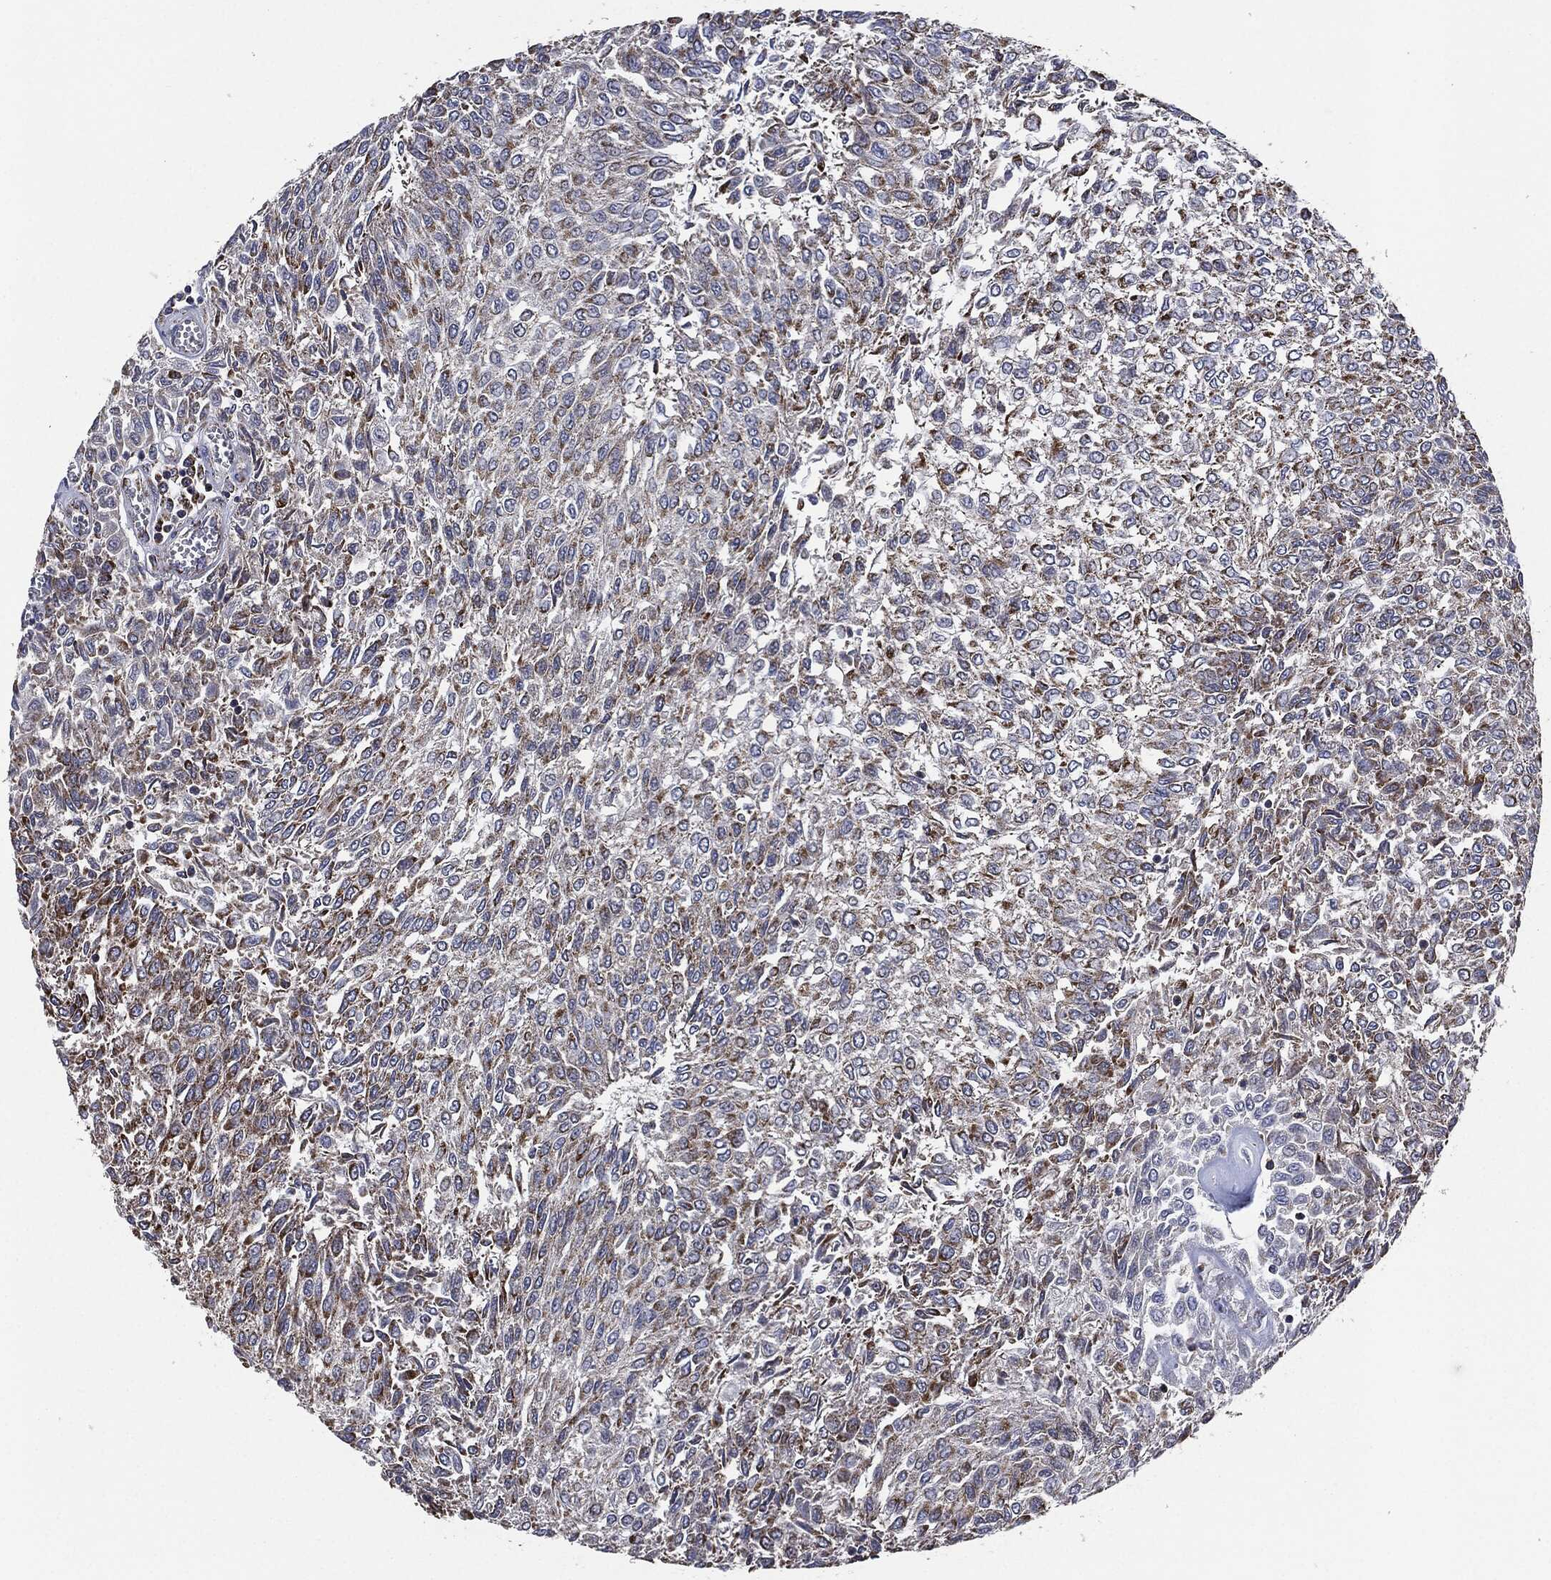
{"staining": {"intensity": "moderate", "quantity": "25%-75%", "location": "cytoplasmic/membranous"}, "tissue": "urothelial cancer", "cell_type": "Tumor cells", "image_type": "cancer", "snomed": [{"axis": "morphology", "description": "Urothelial carcinoma, Low grade"}, {"axis": "topography", "description": "Urinary bladder"}], "caption": "This image shows IHC staining of human urothelial carcinoma (low-grade), with medium moderate cytoplasmic/membranous positivity in about 25%-75% of tumor cells.", "gene": "NDUFV2", "patient": {"sex": "male", "age": 78}}